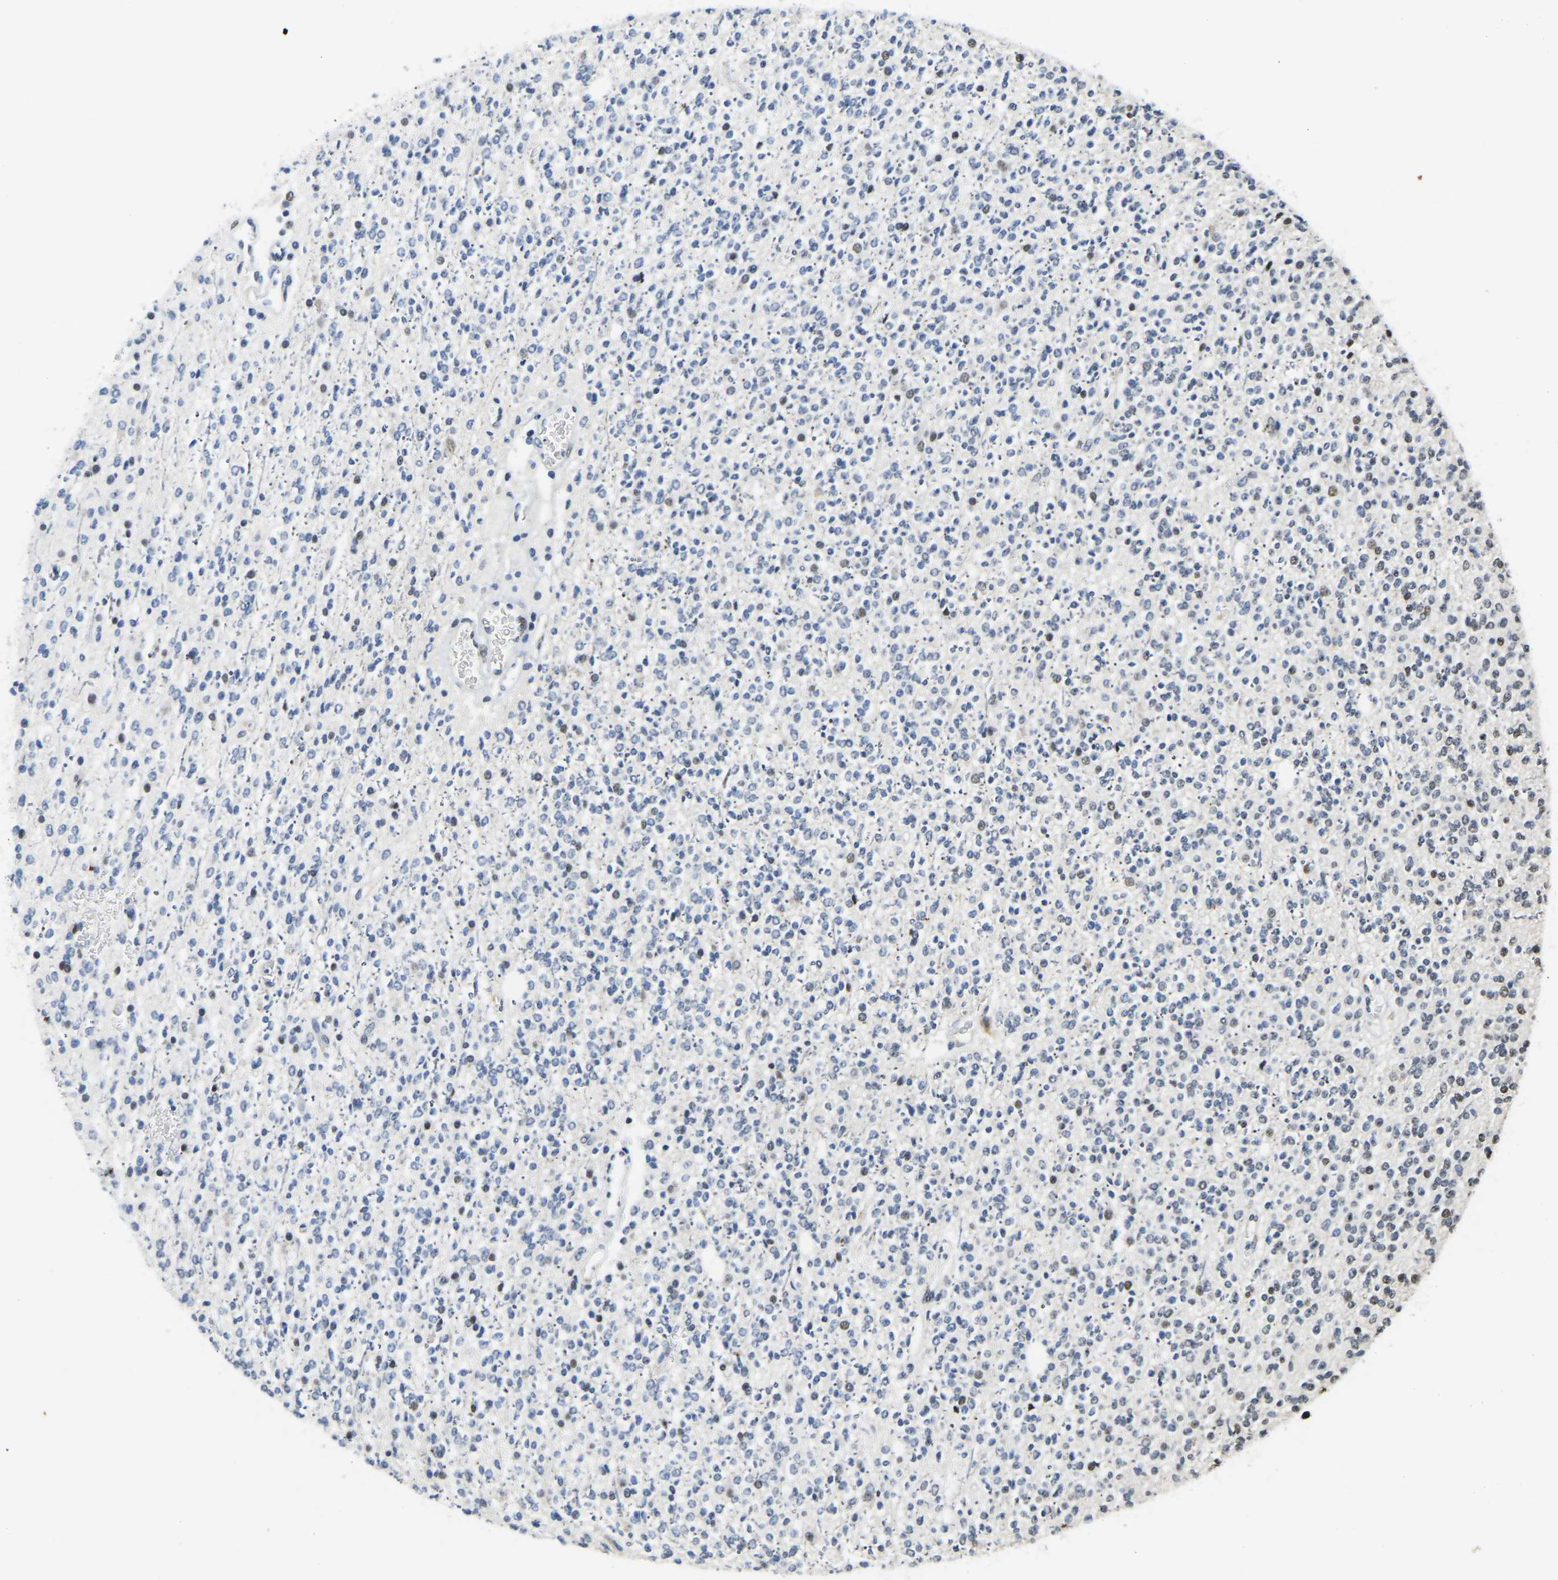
{"staining": {"intensity": "weak", "quantity": "<25%", "location": "nuclear"}, "tissue": "glioma", "cell_type": "Tumor cells", "image_type": "cancer", "snomed": [{"axis": "morphology", "description": "Glioma, malignant, High grade"}, {"axis": "topography", "description": "Brain"}], "caption": "IHC micrograph of glioma stained for a protein (brown), which reveals no positivity in tumor cells.", "gene": "UBA1", "patient": {"sex": "male", "age": 34}}